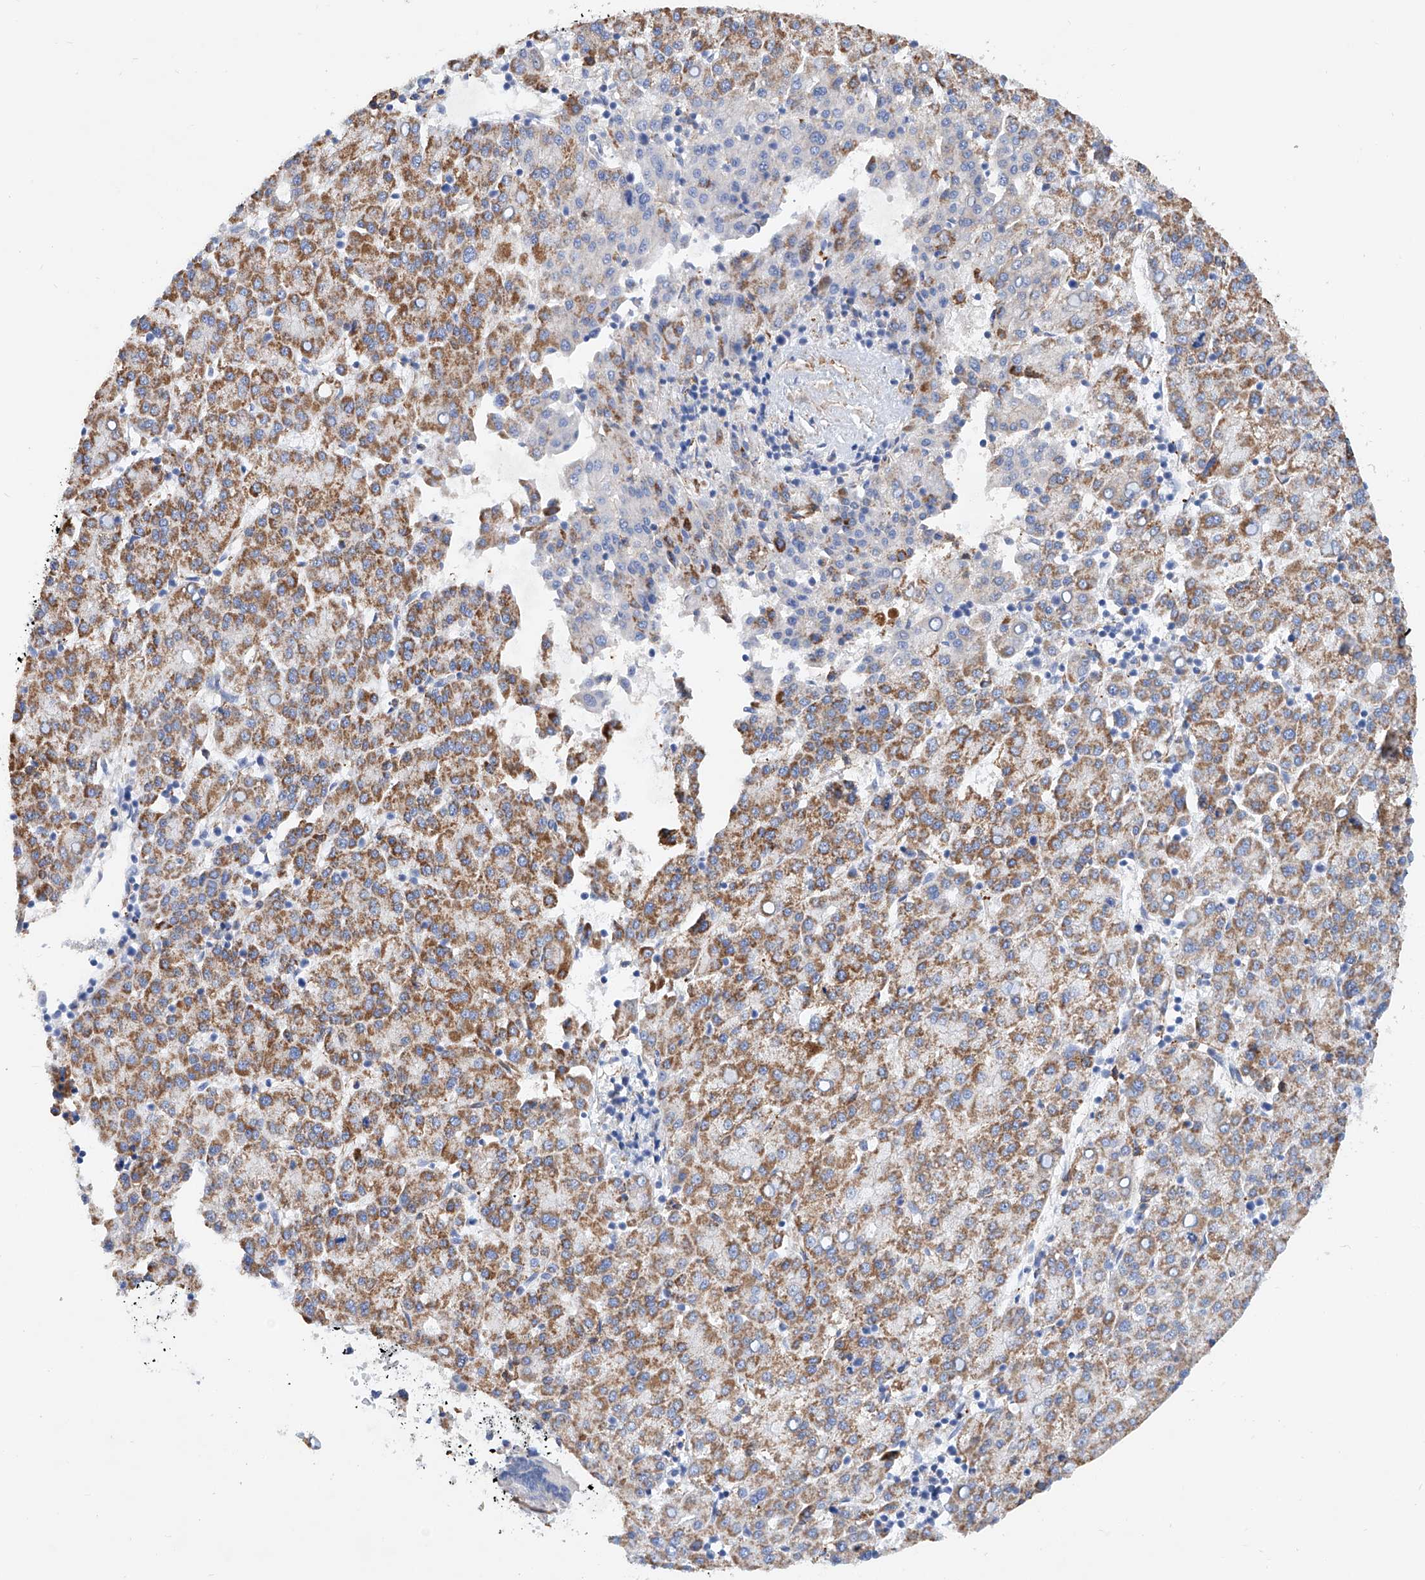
{"staining": {"intensity": "moderate", "quantity": ">75%", "location": "cytoplasmic/membranous"}, "tissue": "liver cancer", "cell_type": "Tumor cells", "image_type": "cancer", "snomed": [{"axis": "morphology", "description": "Carcinoma, Hepatocellular, NOS"}, {"axis": "topography", "description": "Liver"}], "caption": "A high-resolution image shows immunohistochemistry staining of liver hepatocellular carcinoma, which demonstrates moderate cytoplasmic/membranous staining in about >75% of tumor cells.", "gene": "TAS2R60", "patient": {"sex": "female", "age": 58}}